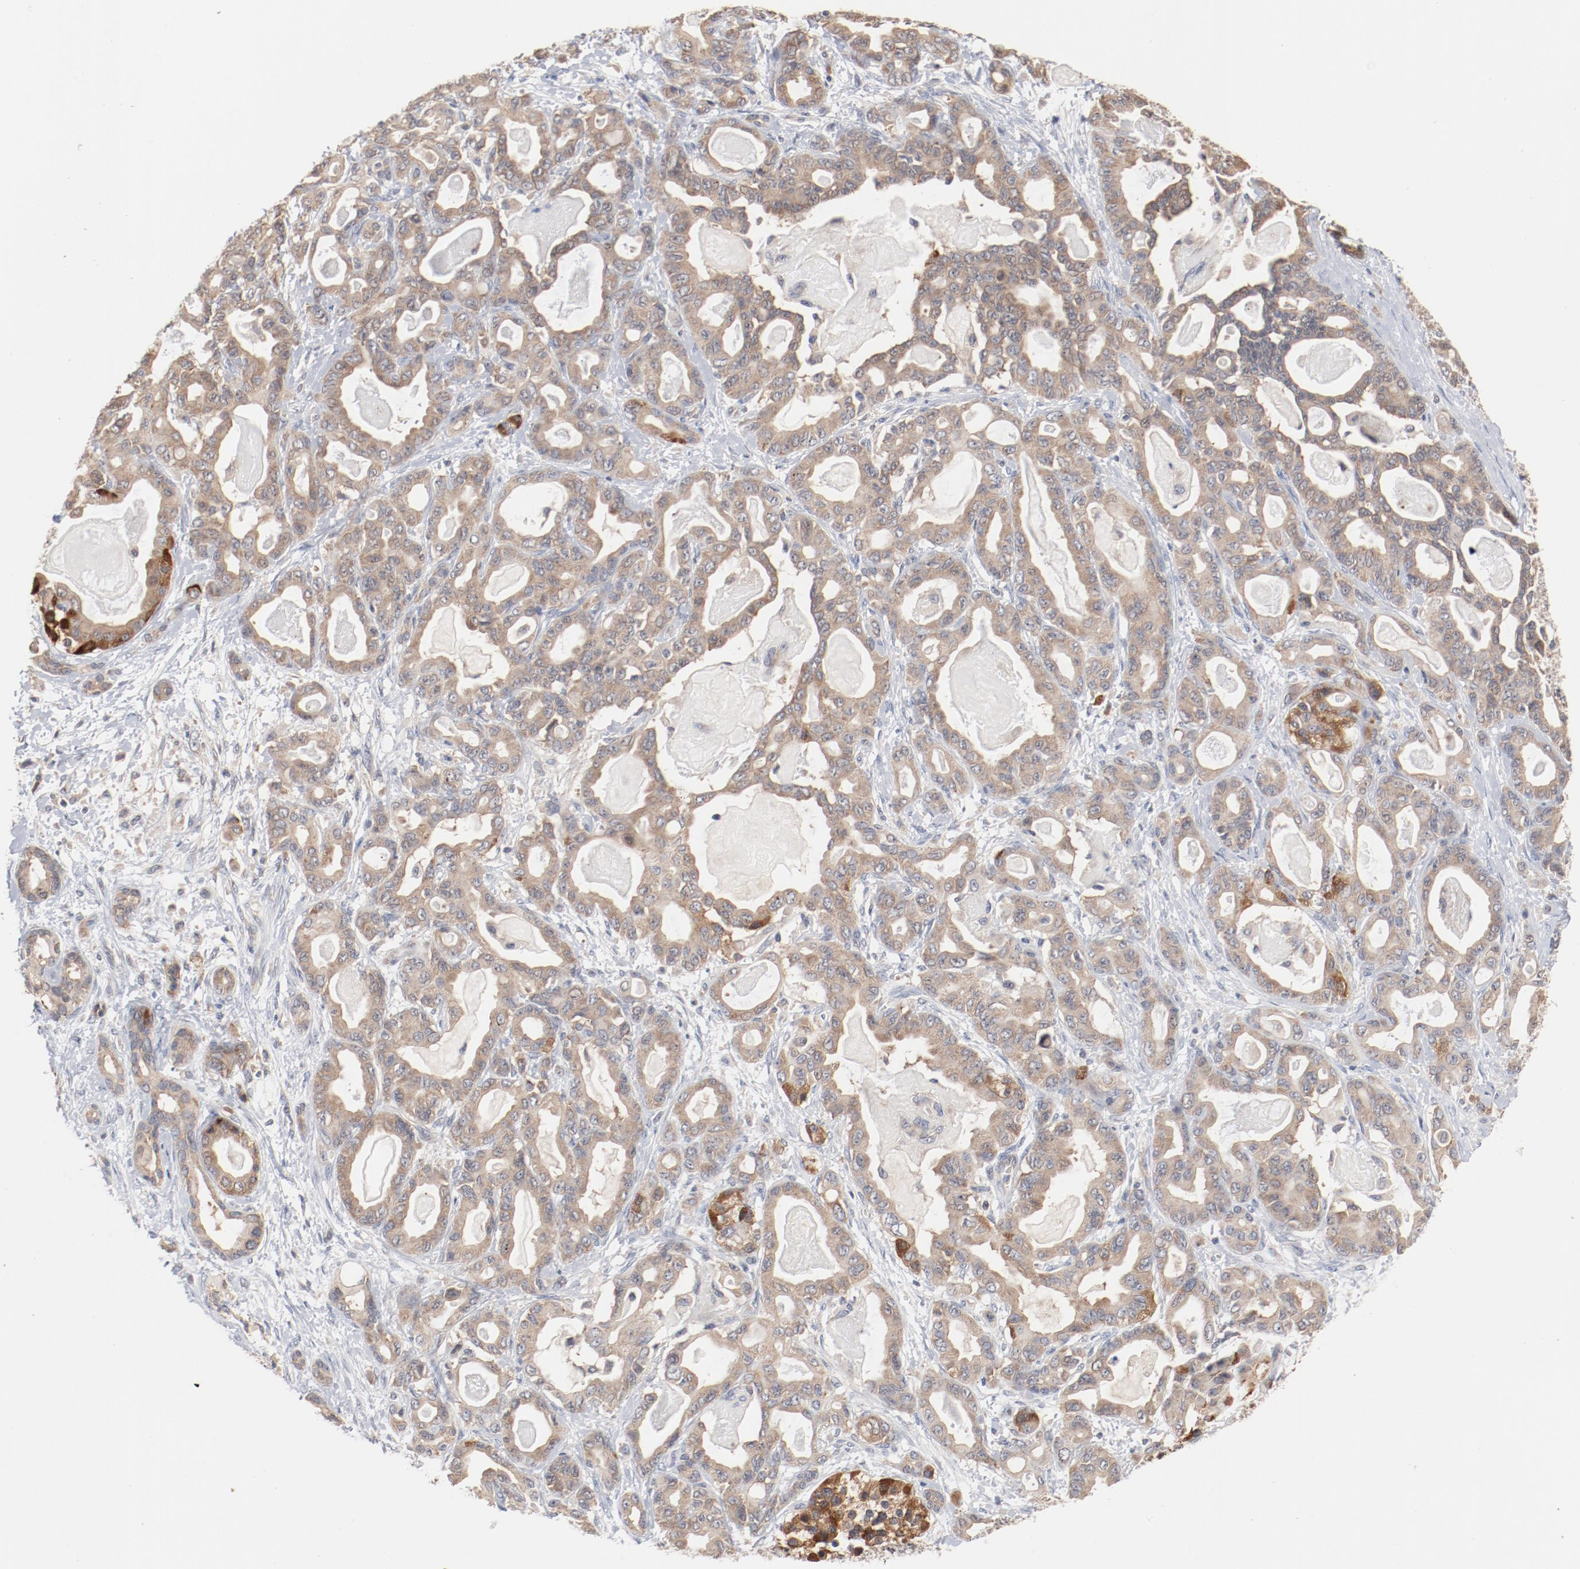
{"staining": {"intensity": "moderate", "quantity": ">75%", "location": "cytoplasmic/membranous"}, "tissue": "pancreatic cancer", "cell_type": "Tumor cells", "image_type": "cancer", "snomed": [{"axis": "morphology", "description": "Adenocarcinoma, NOS"}, {"axis": "topography", "description": "Pancreas"}], "caption": "Immunohistochemistry (IHC) of human pancreatic adenocarcinoma displays medium levels of moderate cytoplasmic/membranous expression in about >75% of tumor cells.", "gene": "RNASE11", "patient": {"sex": "male", "age": 63}}